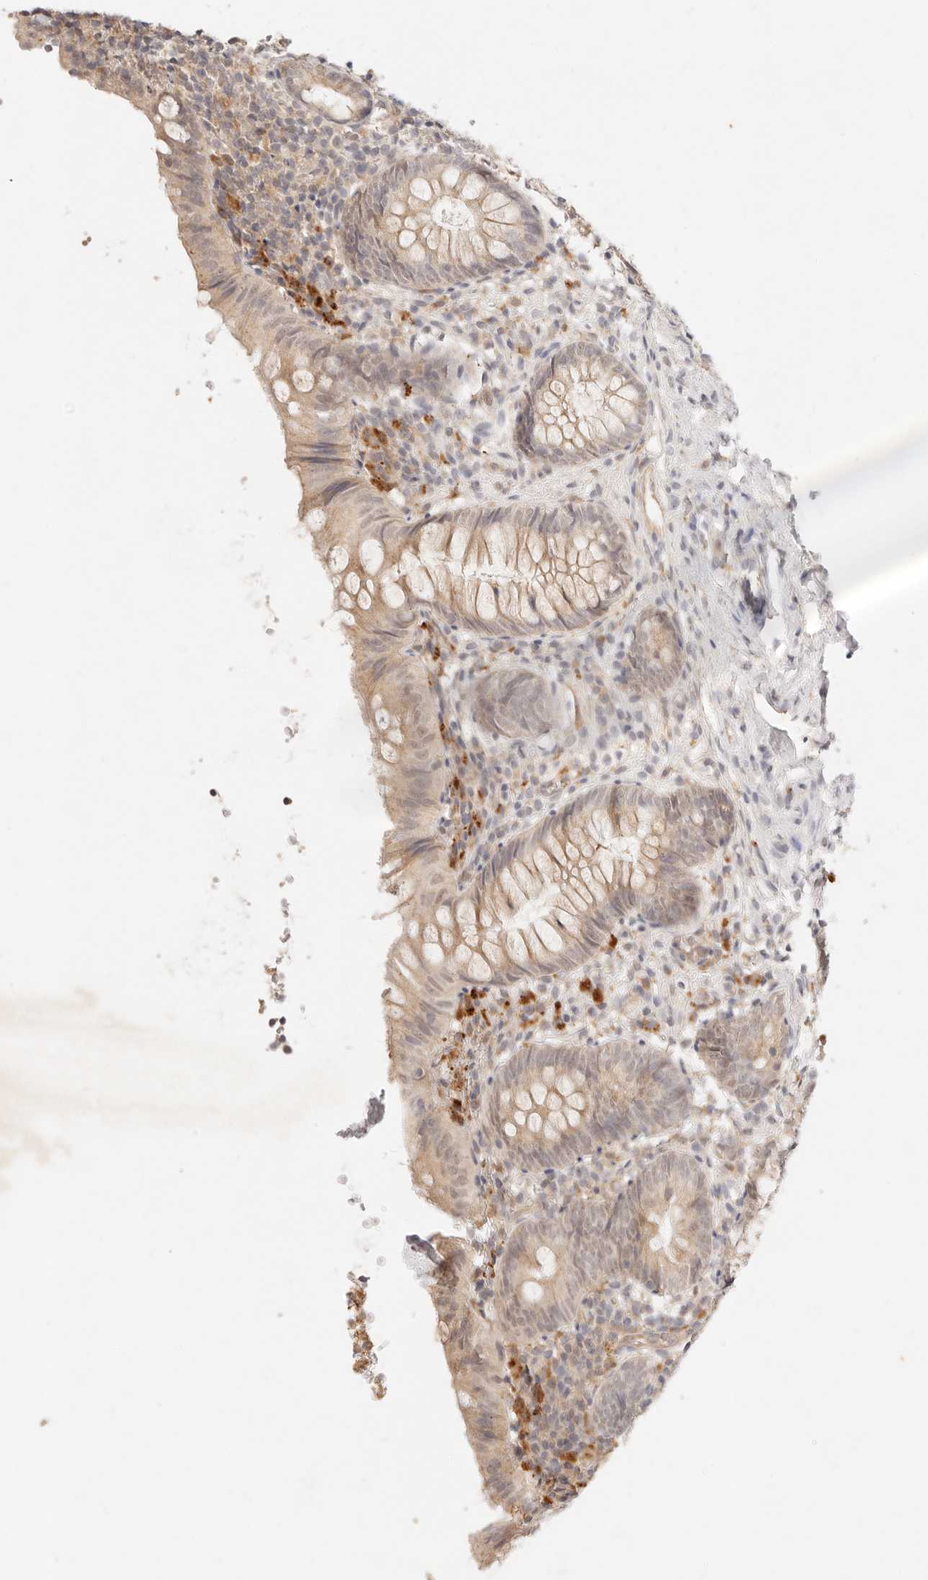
{"staining": {"intensity": "weak", "quantity": ">75%", "location": "cytoplasmic/membranous"}, "tissue": "appendix", "cell_type": "Glandular cells", "image_type": "normal", "snomed": [{"axis": "morphology", "description": "Normal tissue, NOS"}, {"axis": "topography", "description": "Appendix"}], "caption": "Brown immunohistochemical staining in normal human appendix demonstrates weak cytoplasmic/membranous expression in about >75% of glandular cells.", "gene": "GPR156", "patient": {"sex": "male", "age": 8}}